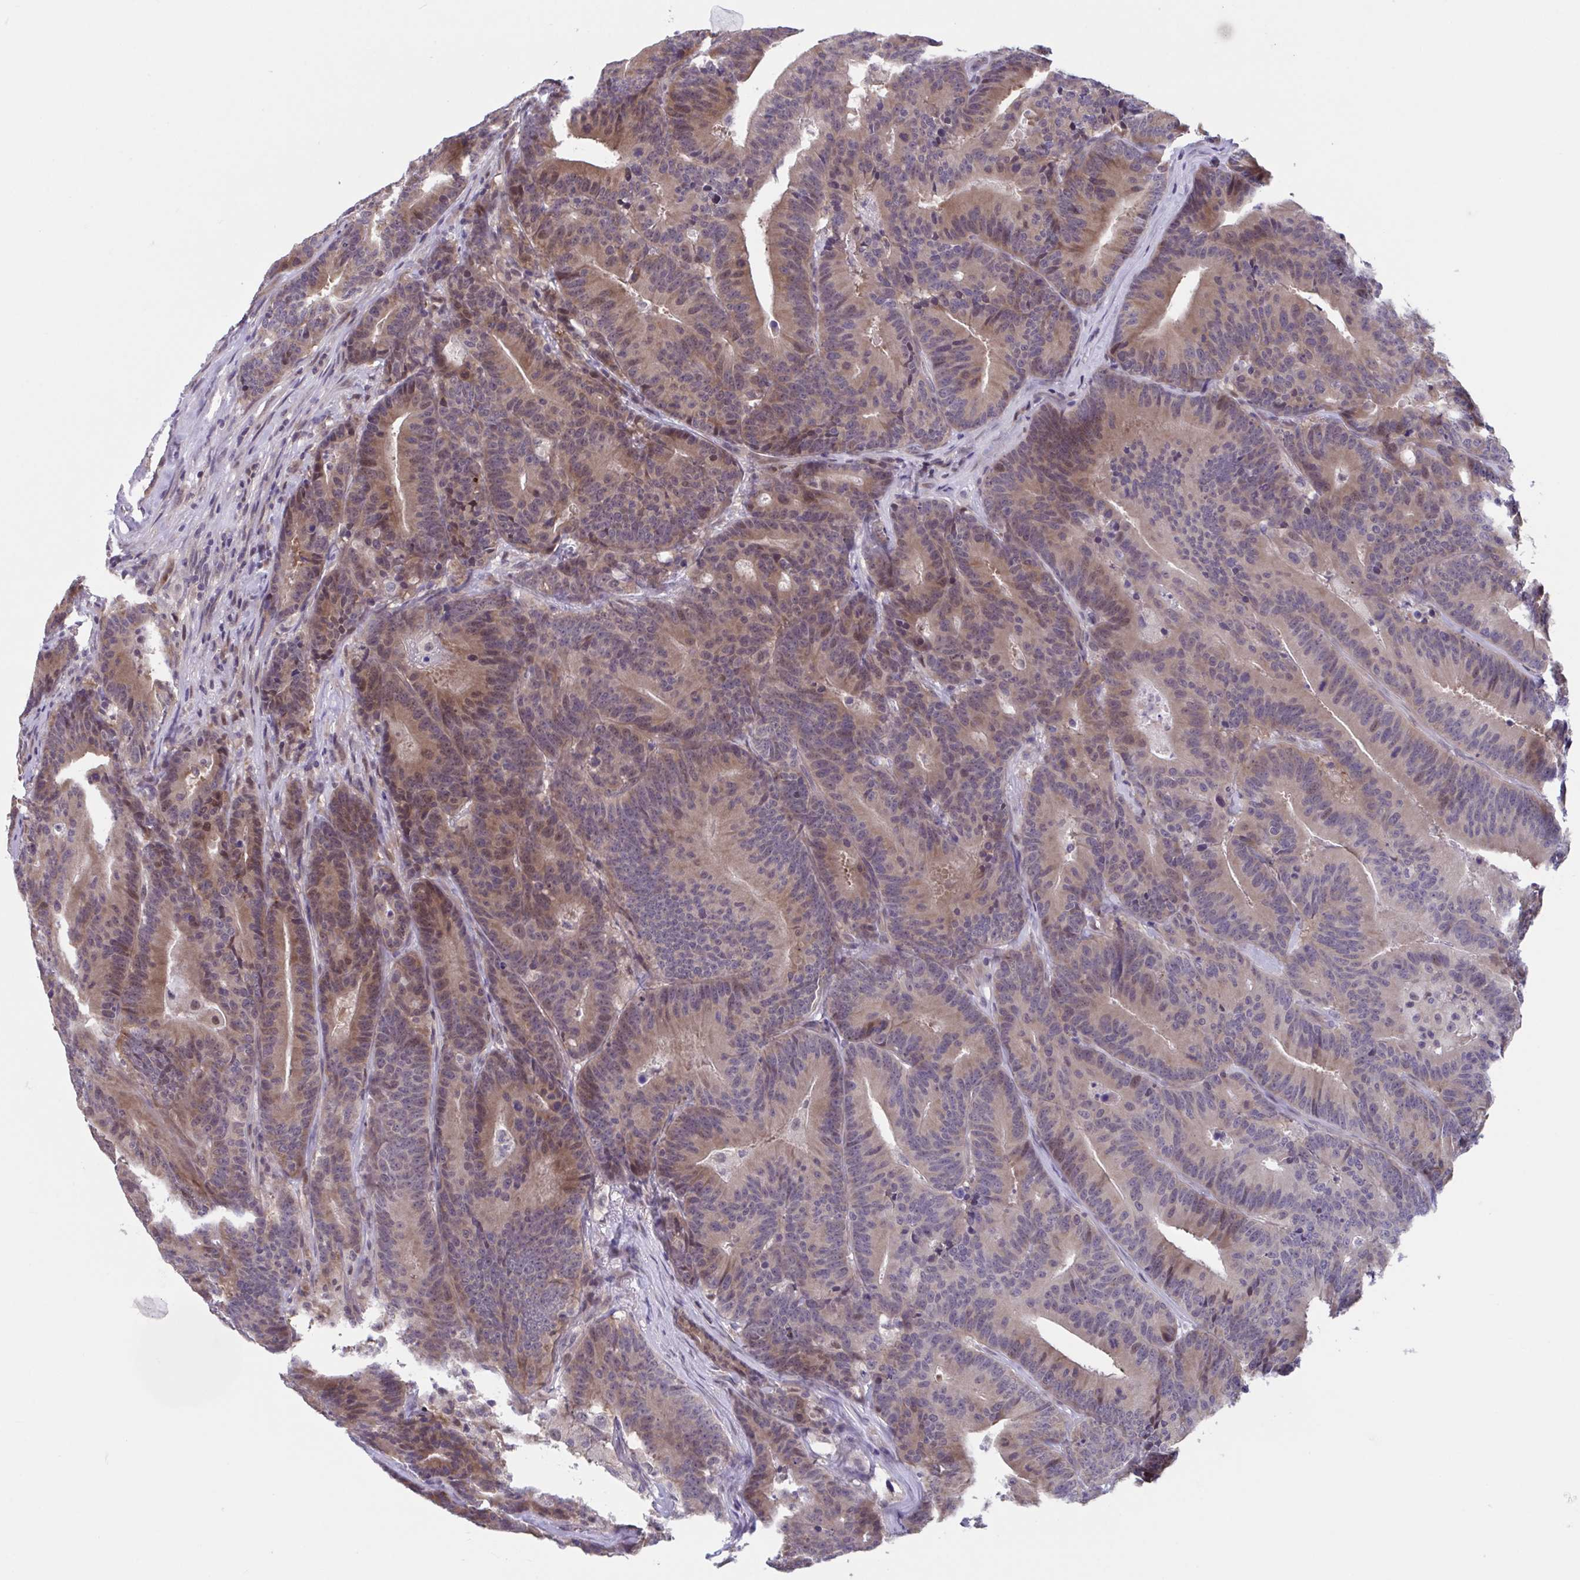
{"staining": {"intensity": "moderate", "quantity": "25%-75%", "location": "cytoplasmic/membranous,nuclear"}, "tissue": "colorectal cancer", "cell_type": "Tumor cells", "image_type": "cancer", "snomed": [{"axis": "morphology", "description": "Adenocarcinoma, NOS"}, {"axis": "topography", "description": "Colon"}], "caption": "Colorectal cancer (adenocarcinoma) stained with a protein marker demonstrates moderate staining in tumor cells.", "gene": "RIOK1", "patient": {"sex": "female", "age": 78}}